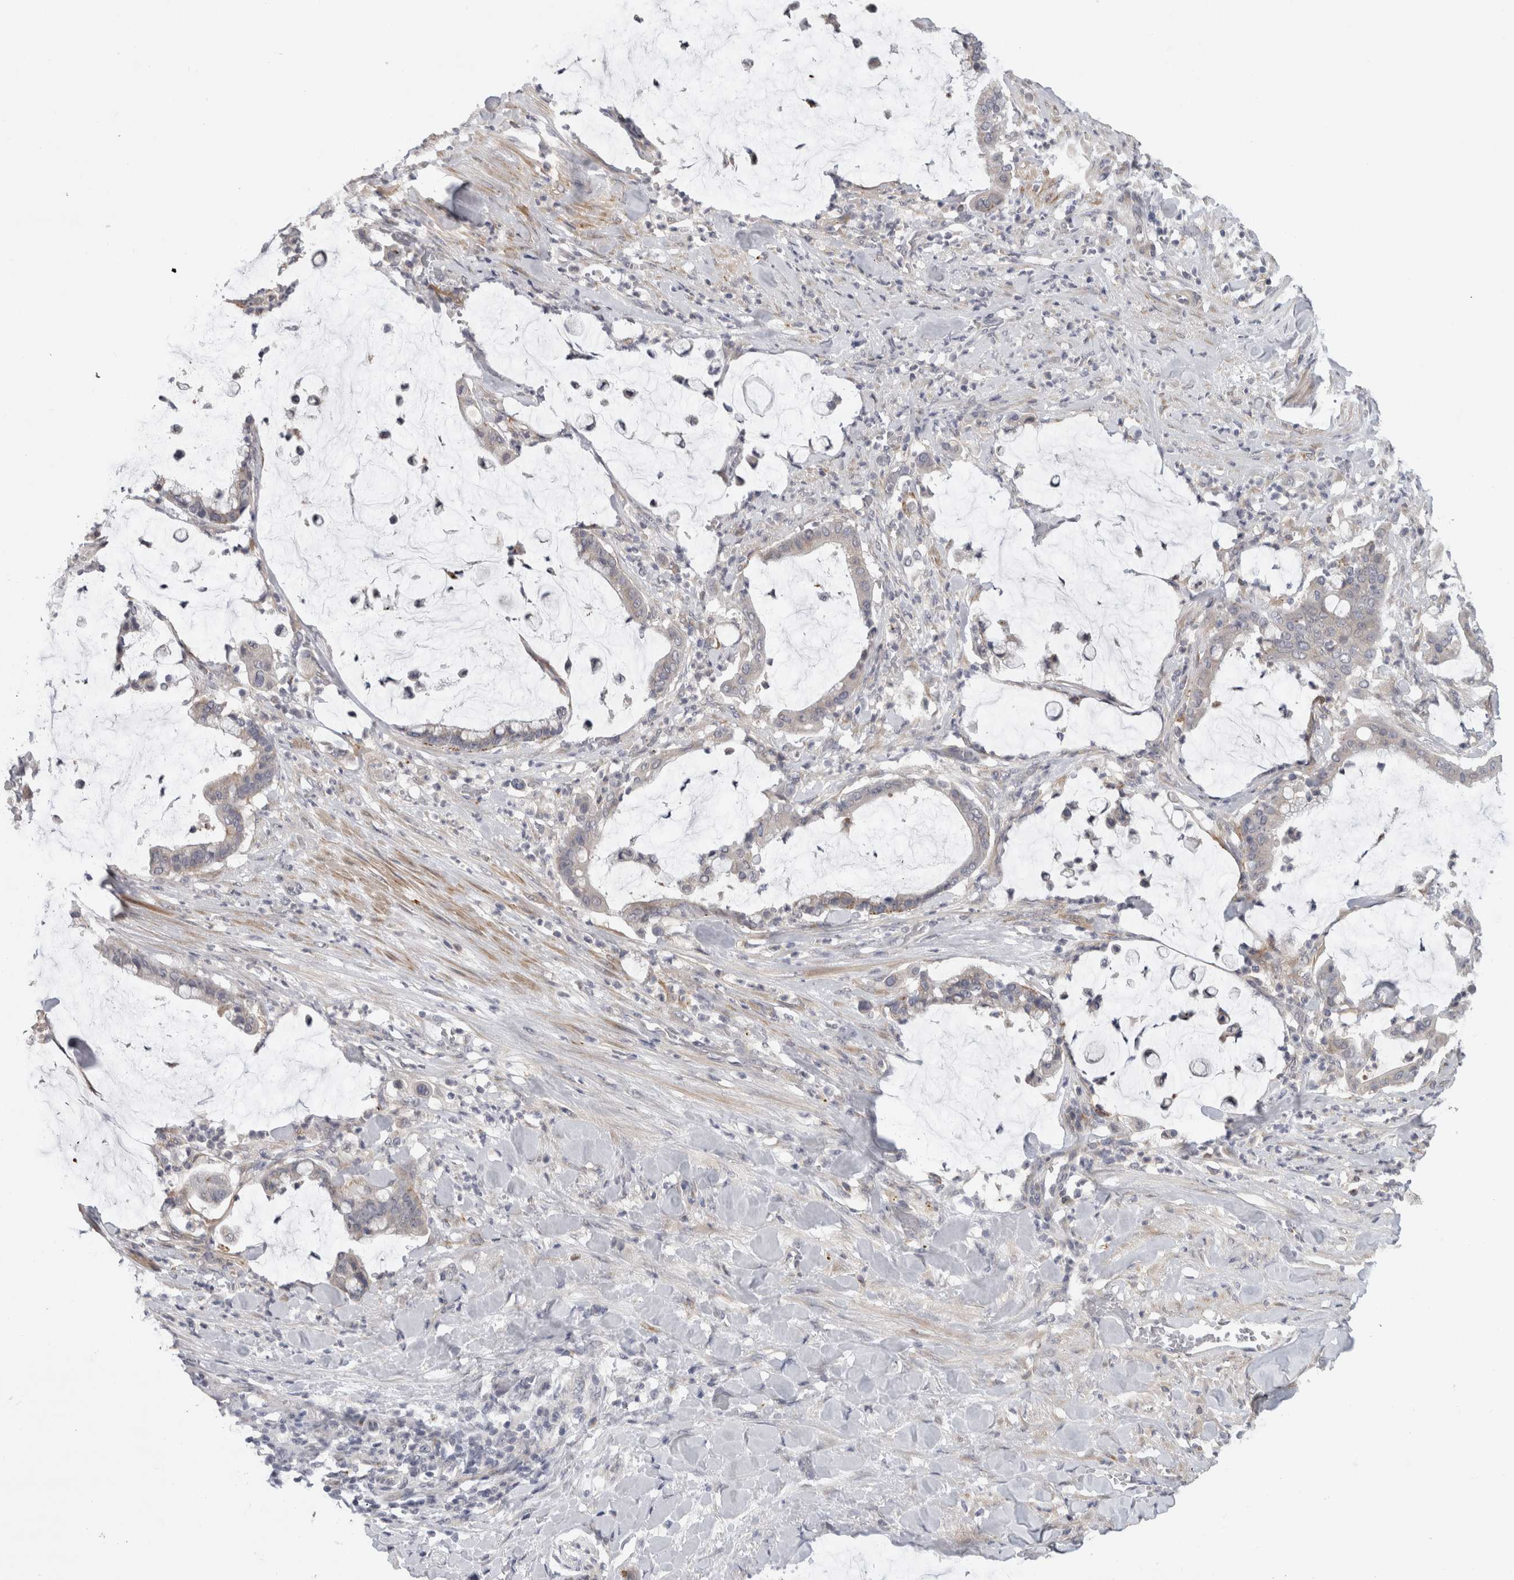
{"staining": {"intensity": "negative", "quantity": "none", "location": "none"}, "tissue": "pancreatic cancer", "cell_type": "Tumor cells", "image_type": "cancer", "snomed": [{"axis": "morphology", "description": "Adenocarcinoma, NOS"}, {"axis": "topography", "description": "Pancreas"}], "caption": "There is no significant staining in tumor cells of pancreatic cancer (adenocarcinoma).", "gene": "MGAT1", "patient": {"sex": "male", "age": 41}}